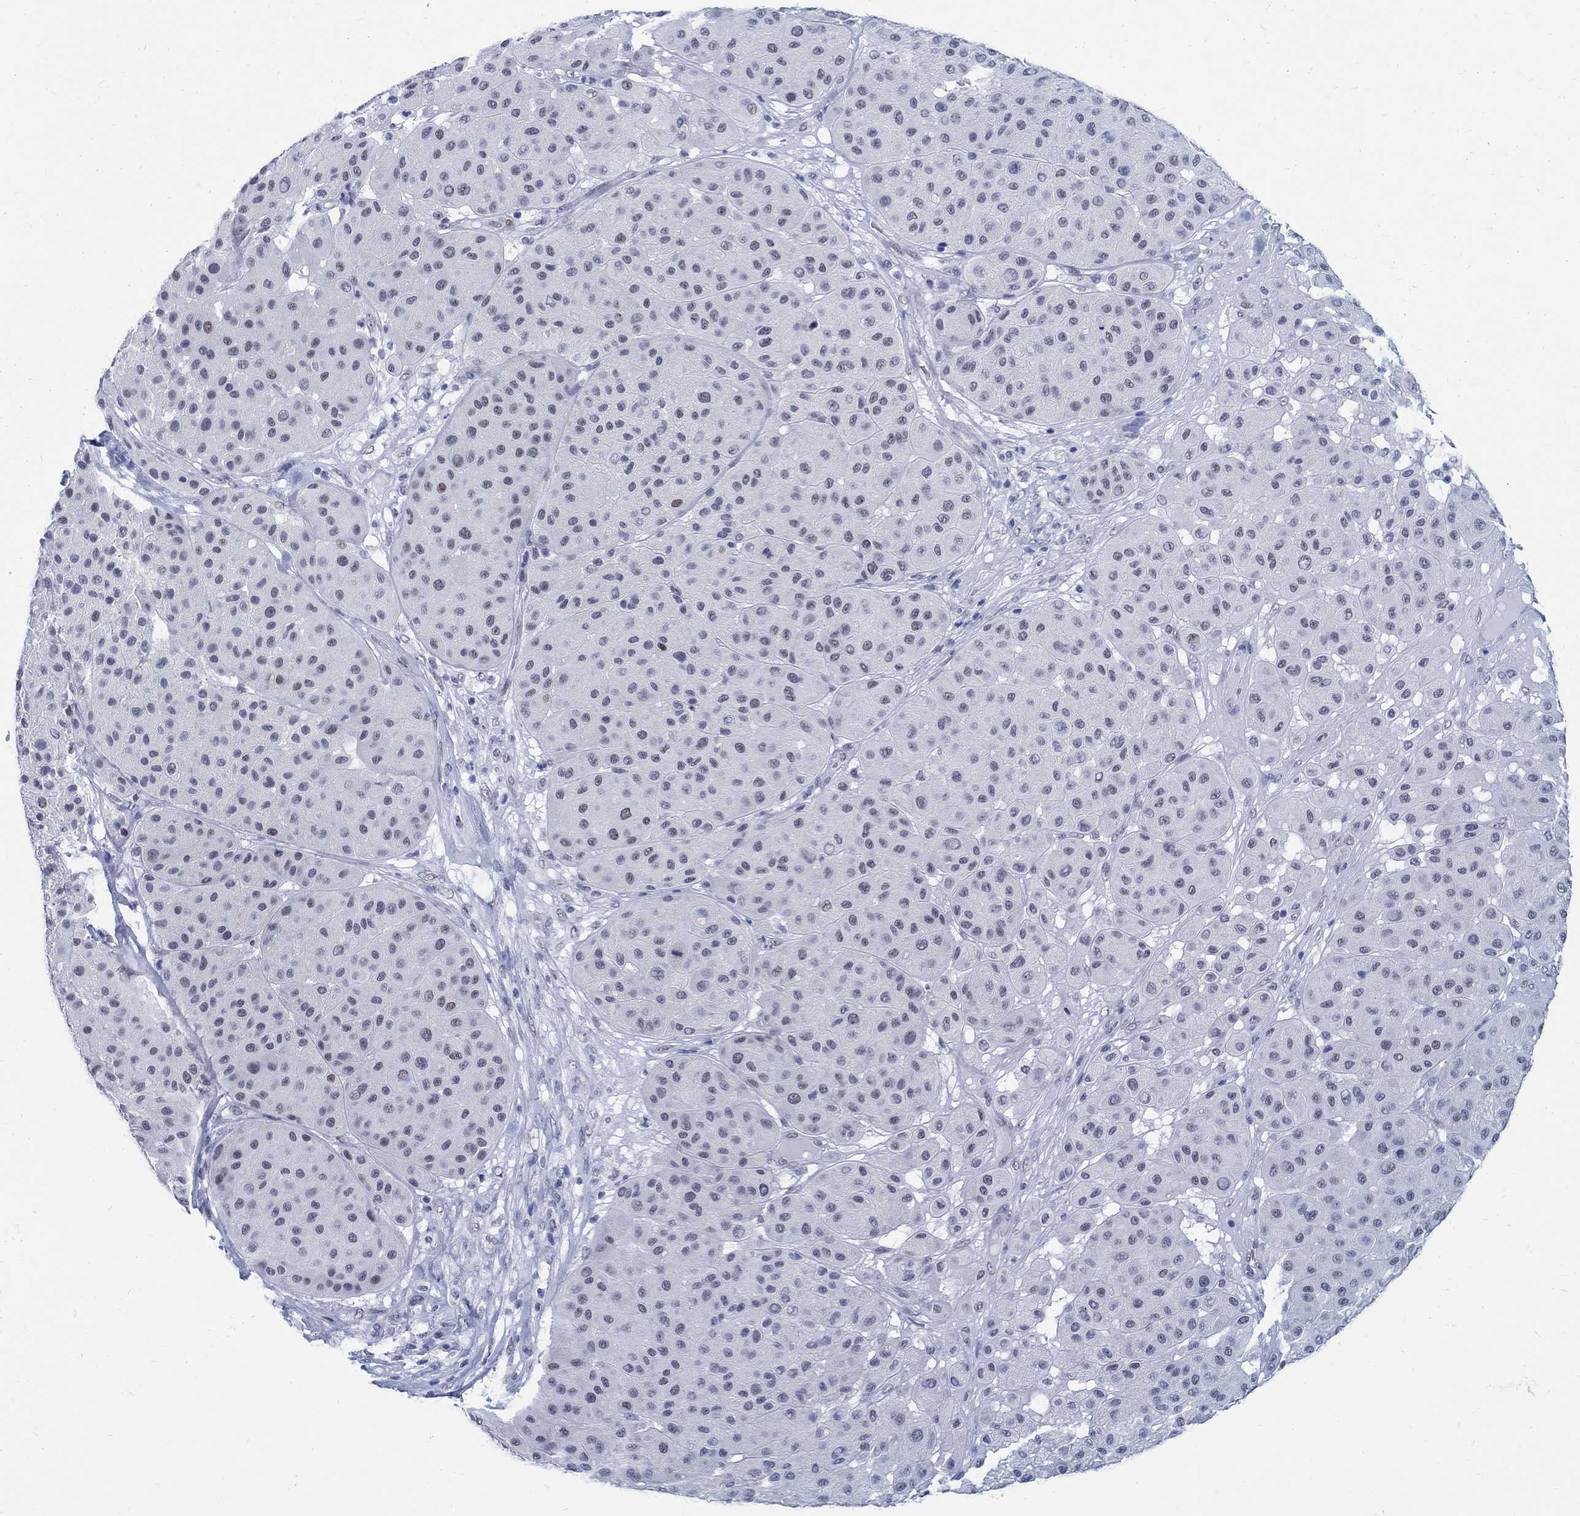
{"staining": {"intensity": "negative", "quantity": "none", "location": "none"}, "tissue": "melanoma", "cell_type": "Tumor cells", "image_type": "cancer", "snomed": [{"axis": "morphology", "description": "Malignant melanoma, Metastatic site"}, {"axis": "topography", "description": "Smooth muscle"}], "caption": "This is an immunohistochemistry (IHC) micrograph of melanoma. There is no expression in tumor cells.", "gene": "DLK1", "patient": {"sex": "male", "age": 41}}